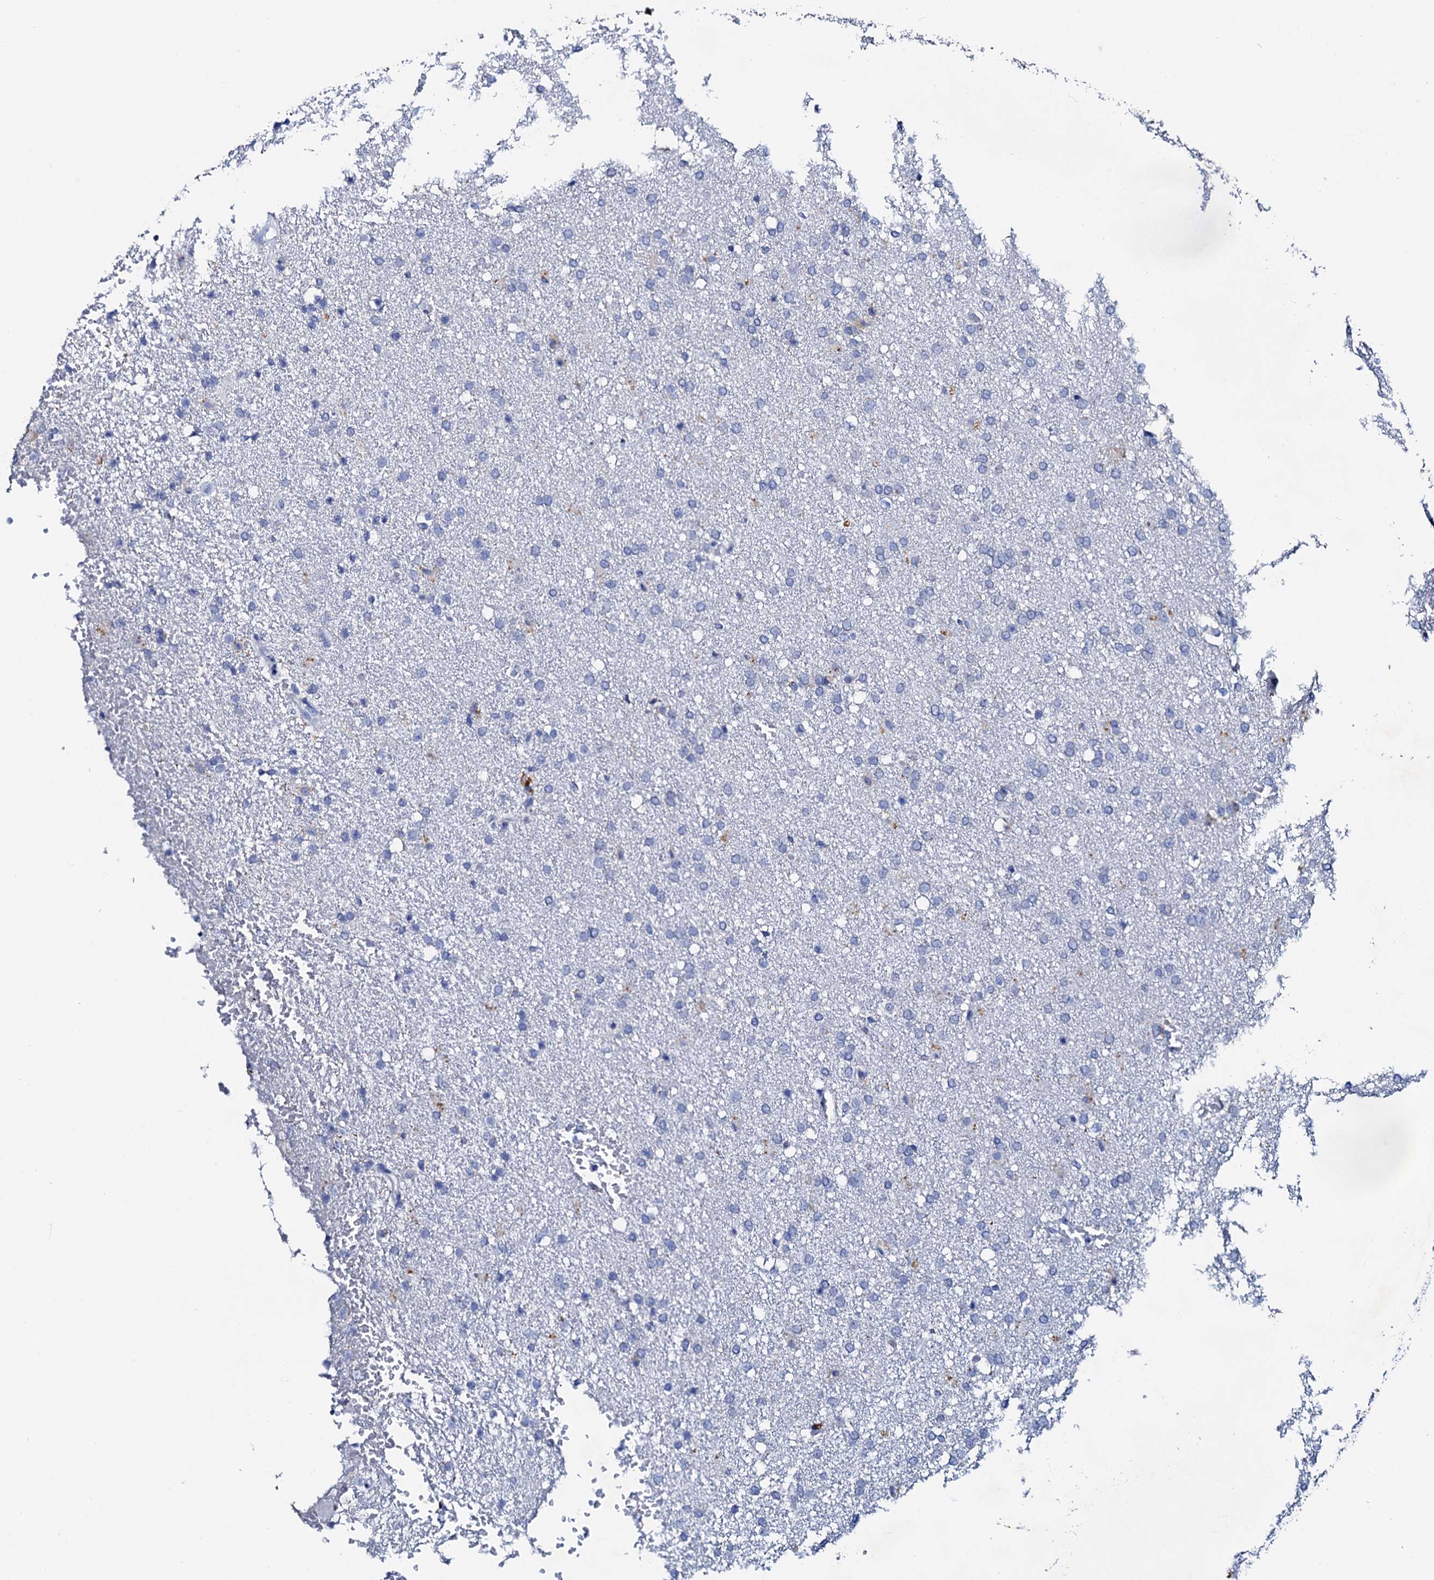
{"staining": {"intensity": "negative", "quantity": "none", "location": "none"}, "tissue": "glioma", "cell_type": "Tumor cells", "image_type": "cancer", "snomed": [{"axis": "morphology", "description": "Glioma, malignant, High grade"}, {"axis": "topography", "description": "Brain"}], "caption": "Protein analysis of high-grade glioma (malignant) shows no significant positivity in tumor cells. (Brightfield microscopy of DAB IHC at high magnification).", "gene": "GLB1L3", "patient": {"sex": "male", "age": 72}}